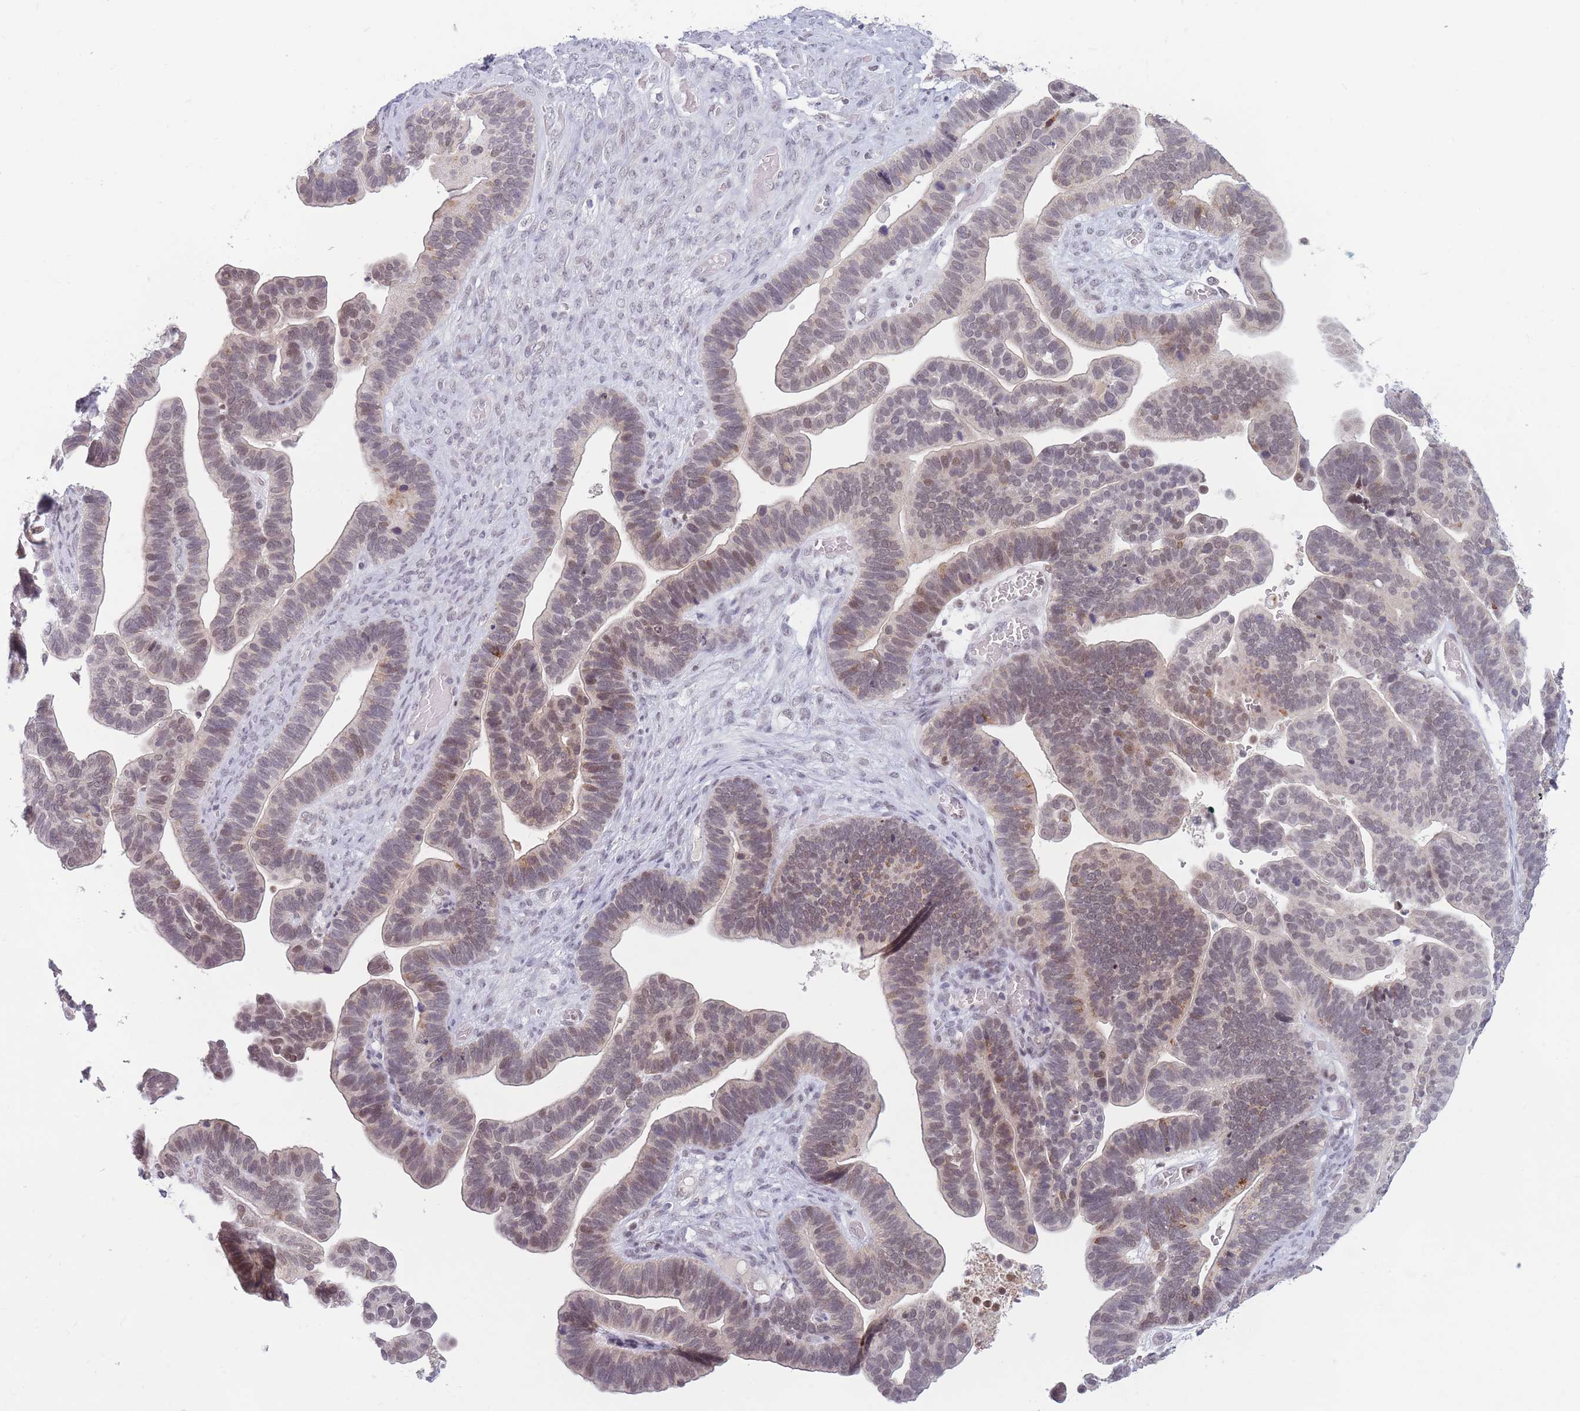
{"staining": {"intensity": "moderate", "quantity": "<25%", "location": "nuclear"}, "tissue": "ovarian cancer", "cell_type": "Tumor cells", "image_type": "cancer", "snomed": [{"axis": "morphology", "description": "Cystadenocarcinoma, serous, NOS"}, {"axis": "topography", "description": "Ovary"}], "caption": "Immunohistochemistry (IHC) of human ovarian cancer (serous cystadenocarcinoma) exhibits low levels of moderate nuclear positivity in about <25% of tumor cells.", "gene": "ARID3B", "patient": {"sex": "female", "age": 56}}